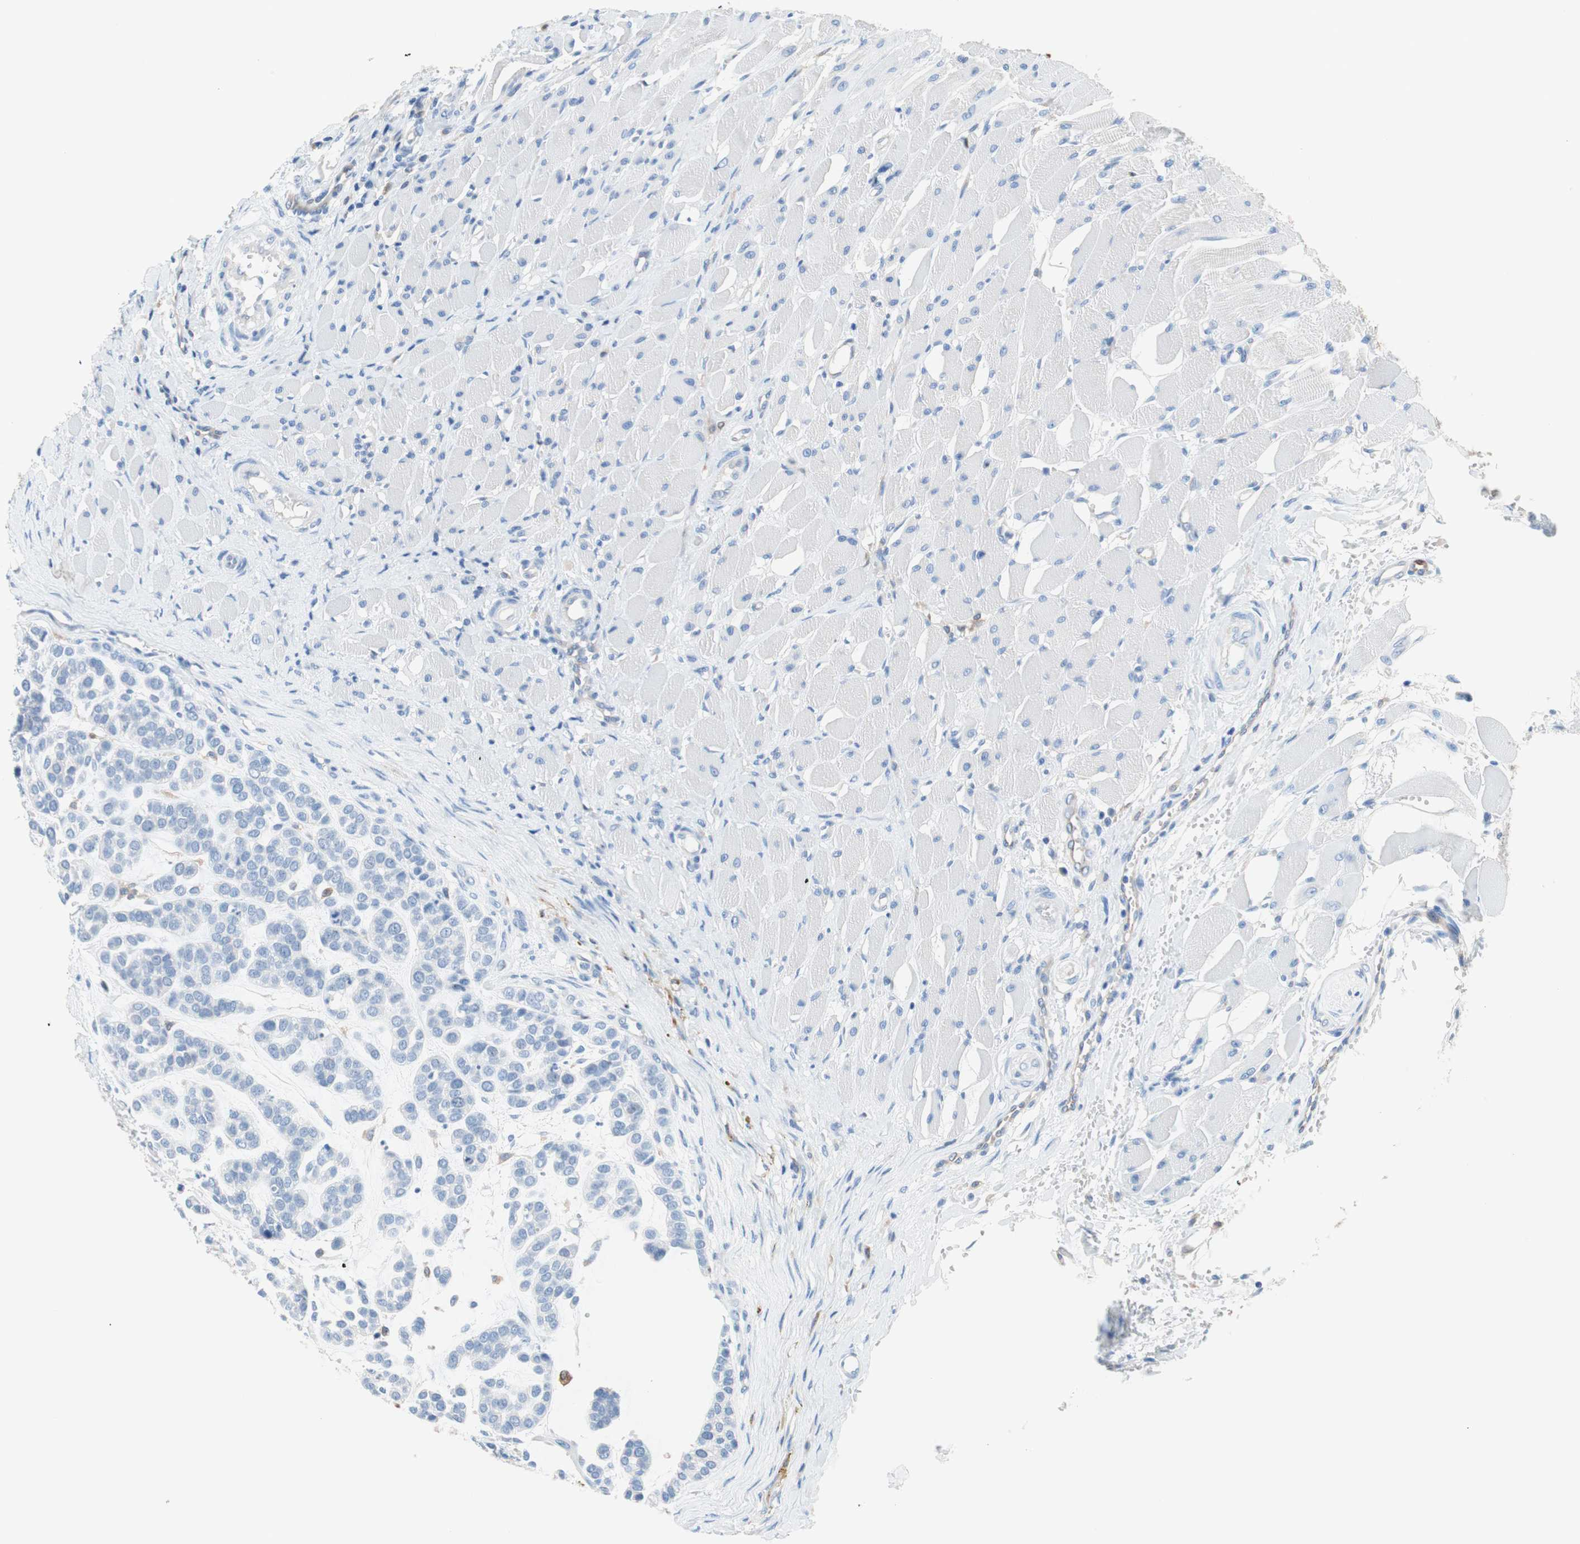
{"staining": {"intensity": "negative", "quantity": "none", "location": "none"}, "tissue": "head and neck cancer", "cell_type": "Tumor cells", "image_type": "cancer", "snomed": [{"axis": "morphology", "description": "Adenocarcinoma, NOS"}, {"axis": "morphology", "description": "Adenoma, NOS"}, {"axis": "topography", "description": "Head-Neck"}], "caption": "IHC photomicrograph of neoplastic tissue: head and neck cancer (adenocarcinoma) stained with DAB (3,3'-diaminobenzidine) shows no significant protein staining in tumor cells.", "gene": "GLUL", "patient": {"sex": "female", "age": 55}}